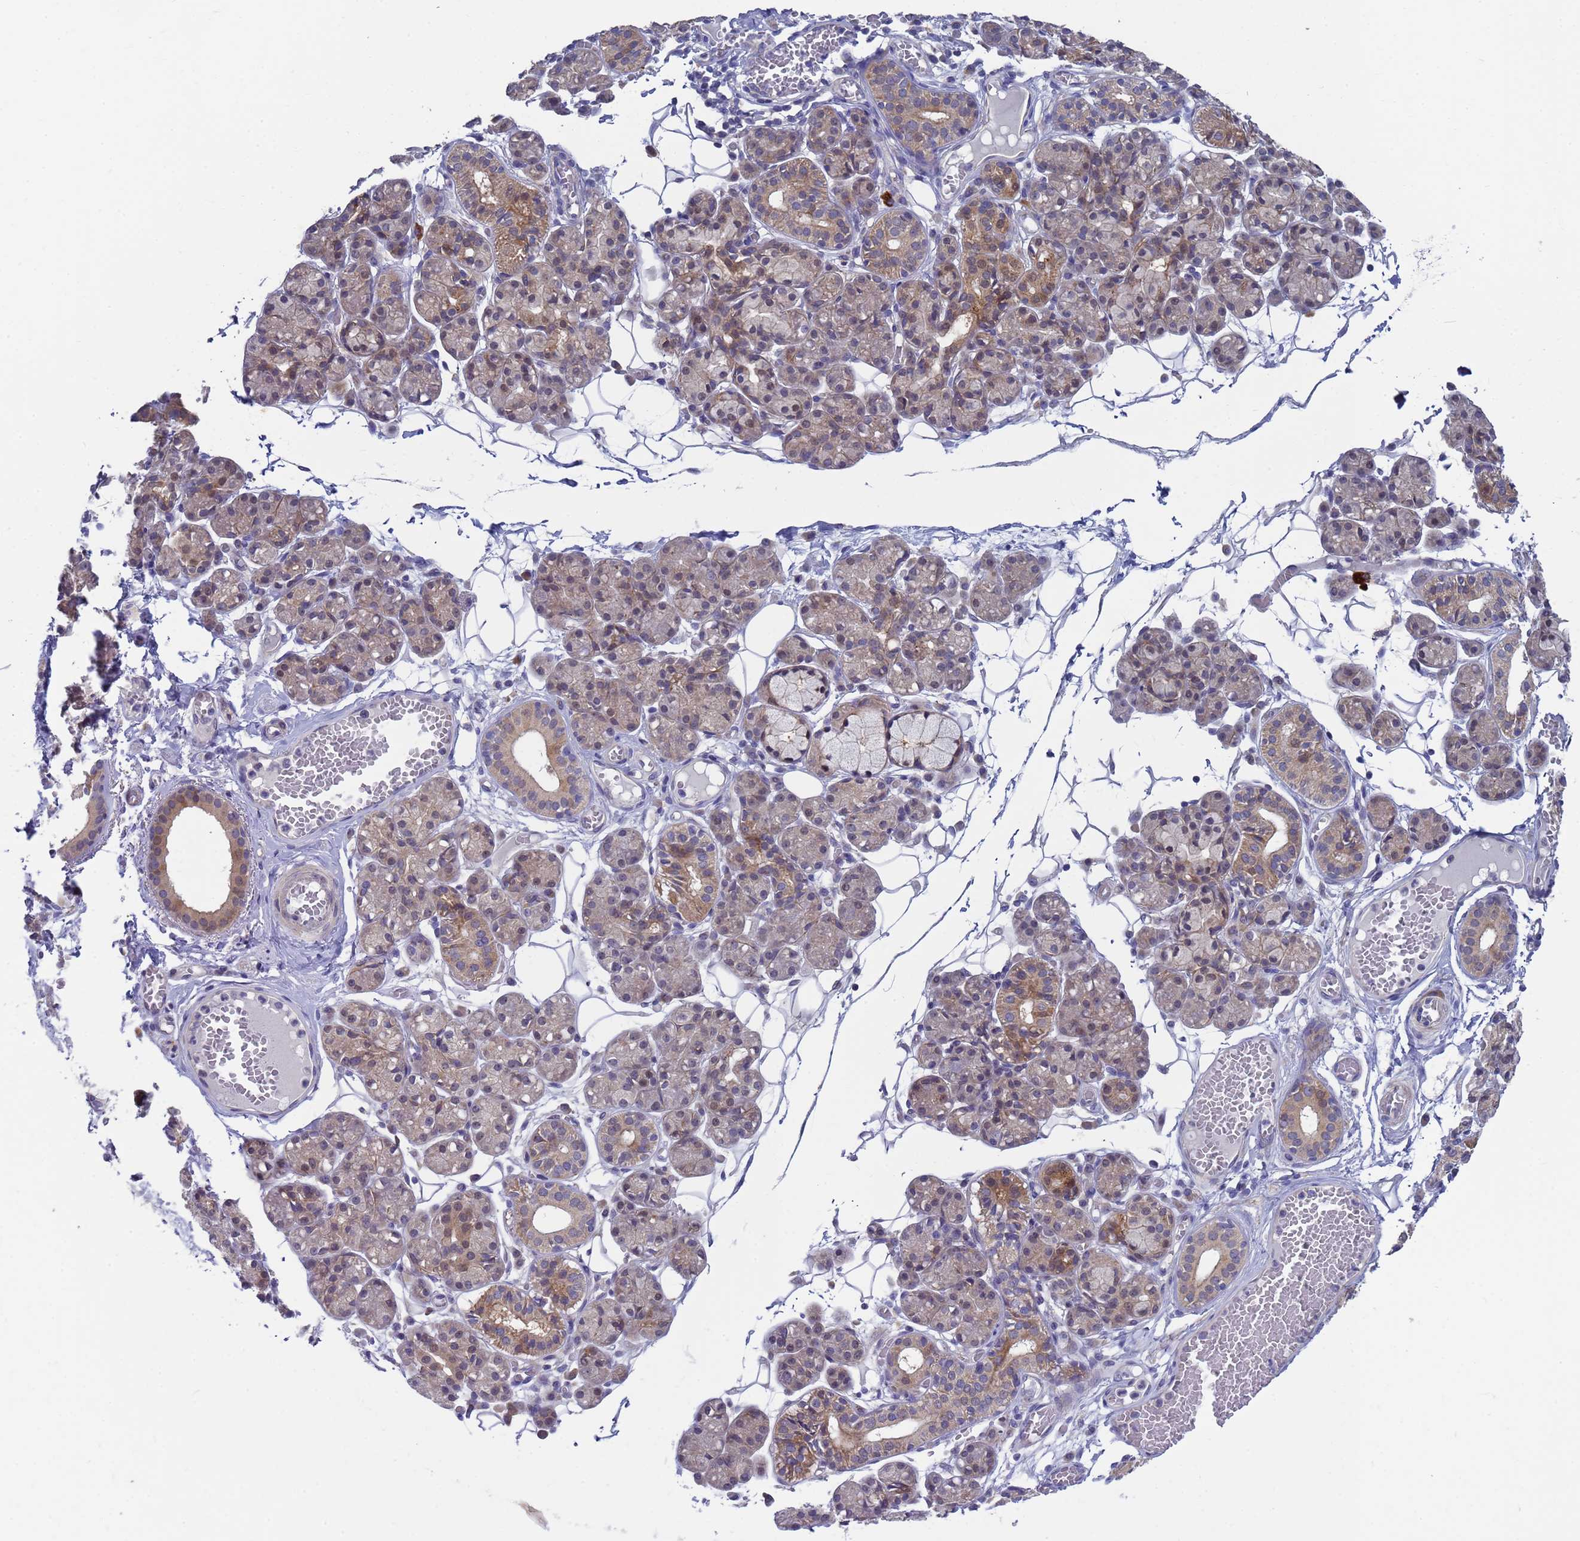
{"staining": {"intensity": "moderate", "quantity": "25%-75%", "location": "cytoplasmic/membranous,nuclear"}, "tissue": "salivary gland", "cell_type": "Glandular cells", "image_type": "normal", "snomed": [{"axis": "morphology", "description": "Normal tissue, NOS"}, {"axis": "topography", "description": "Salivary gland"}], "caption": "IHC histopathology image of benign salivary gland stained for a protein (brown), which demonstrates medium levels of moderate cytoplasmic/membranous,nuclear staining in approximately 25%-75% of glandular cells.", "gene": "ENOSF1", "patient": {"sex": "male", "age": 63}}